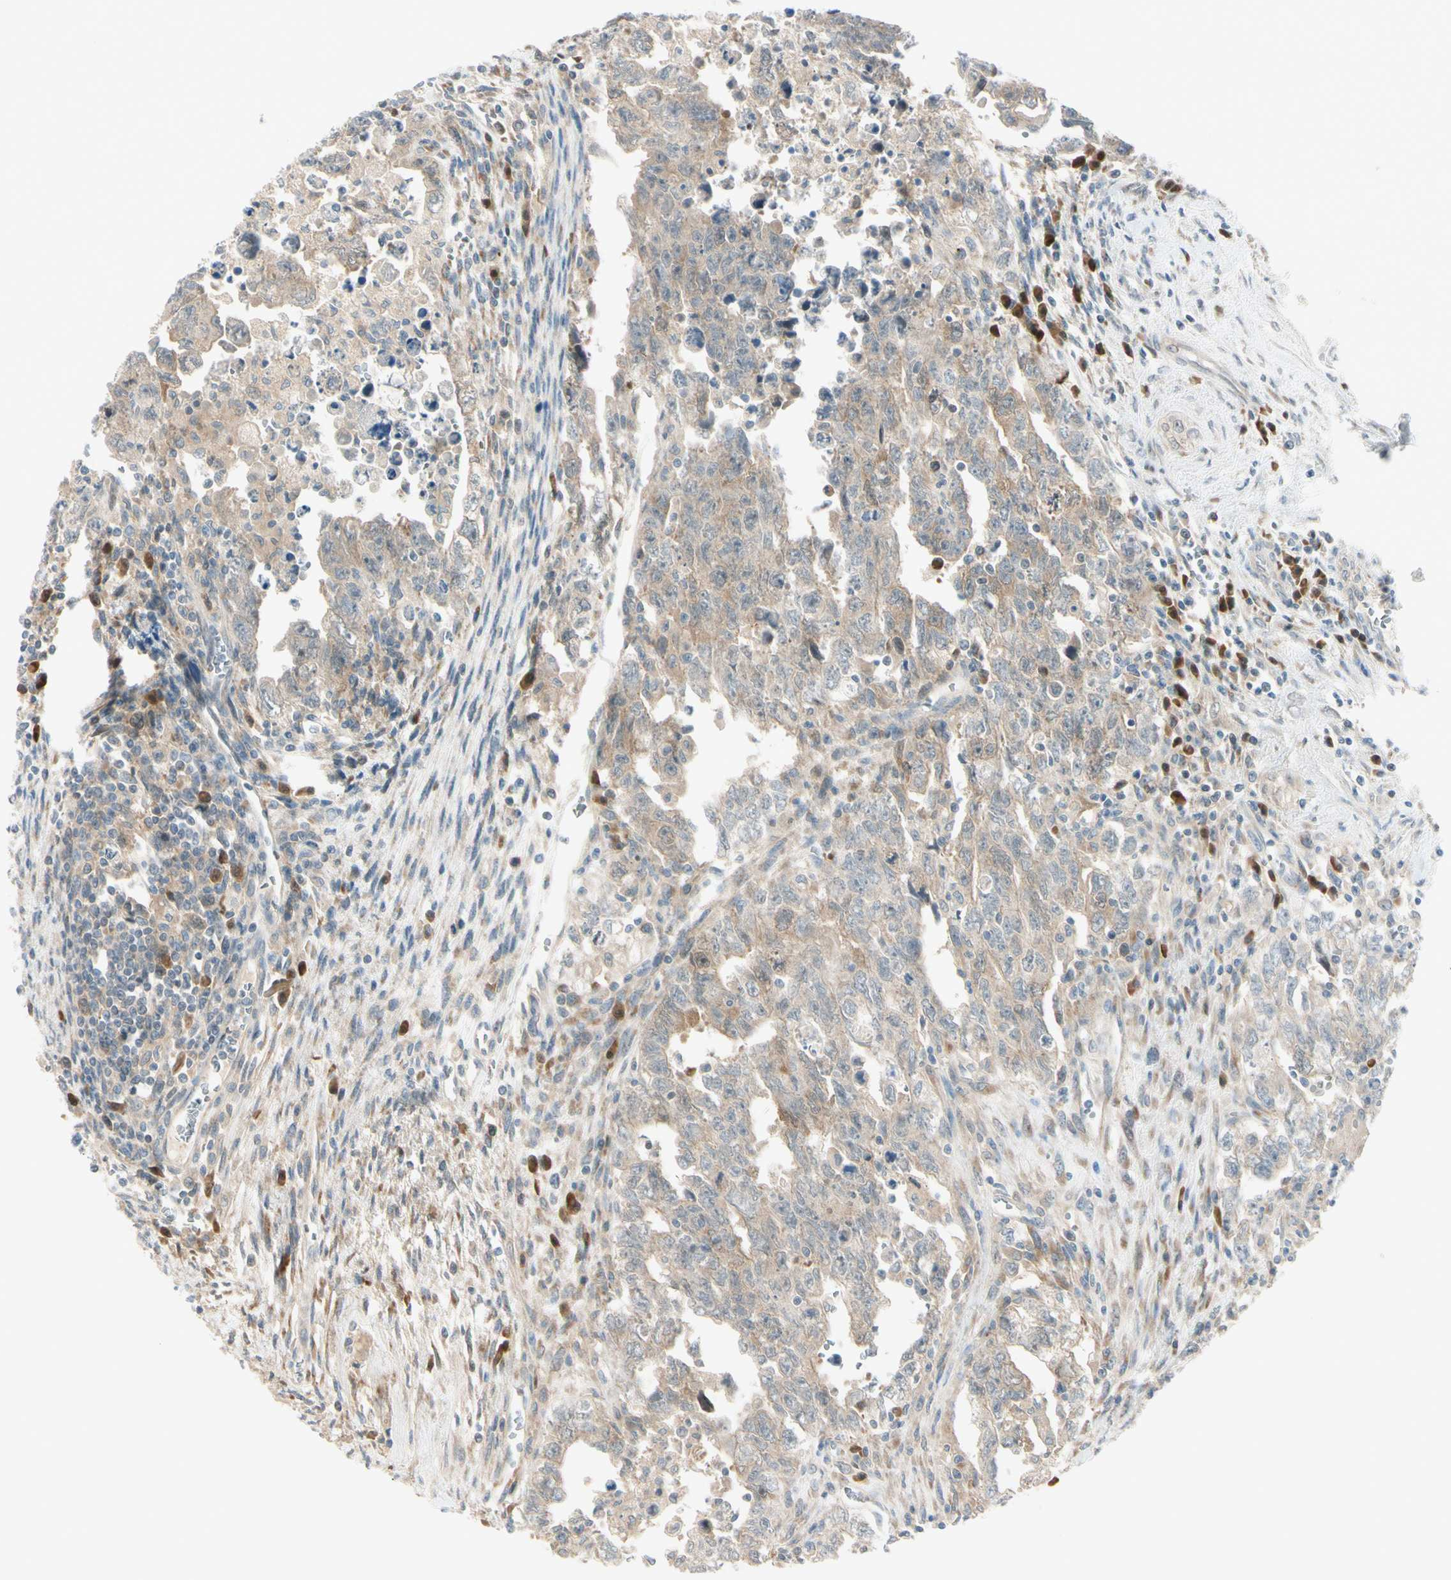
{"staining": {"intensity": "weak", "quantity": "25%-75%", "location": "cytoplasmic/membranous"}, "tissue": "testis cancer", "cell_type": "Tumor cells", "image_type": "cancer", "snomed": [{"axis": "morphology", "description": "Carcinoma, Embryonal, NOS"}, {"axis": "topography", "description": "Testis"}], "caption": "An image of embryonal carcinoma (testis) stained for a protein shows weak cytoplasmic/membranous brown staining in tumor cells. The staining was performed using DAB (3,3'-diaminobenzidine) to visualize the protein expression in brown, while the nuclei were stained in blue with hematoxylin (Magnification: 20x).", "gene": "PTTG1", "patient": {"sex": "male", "age": 28}}